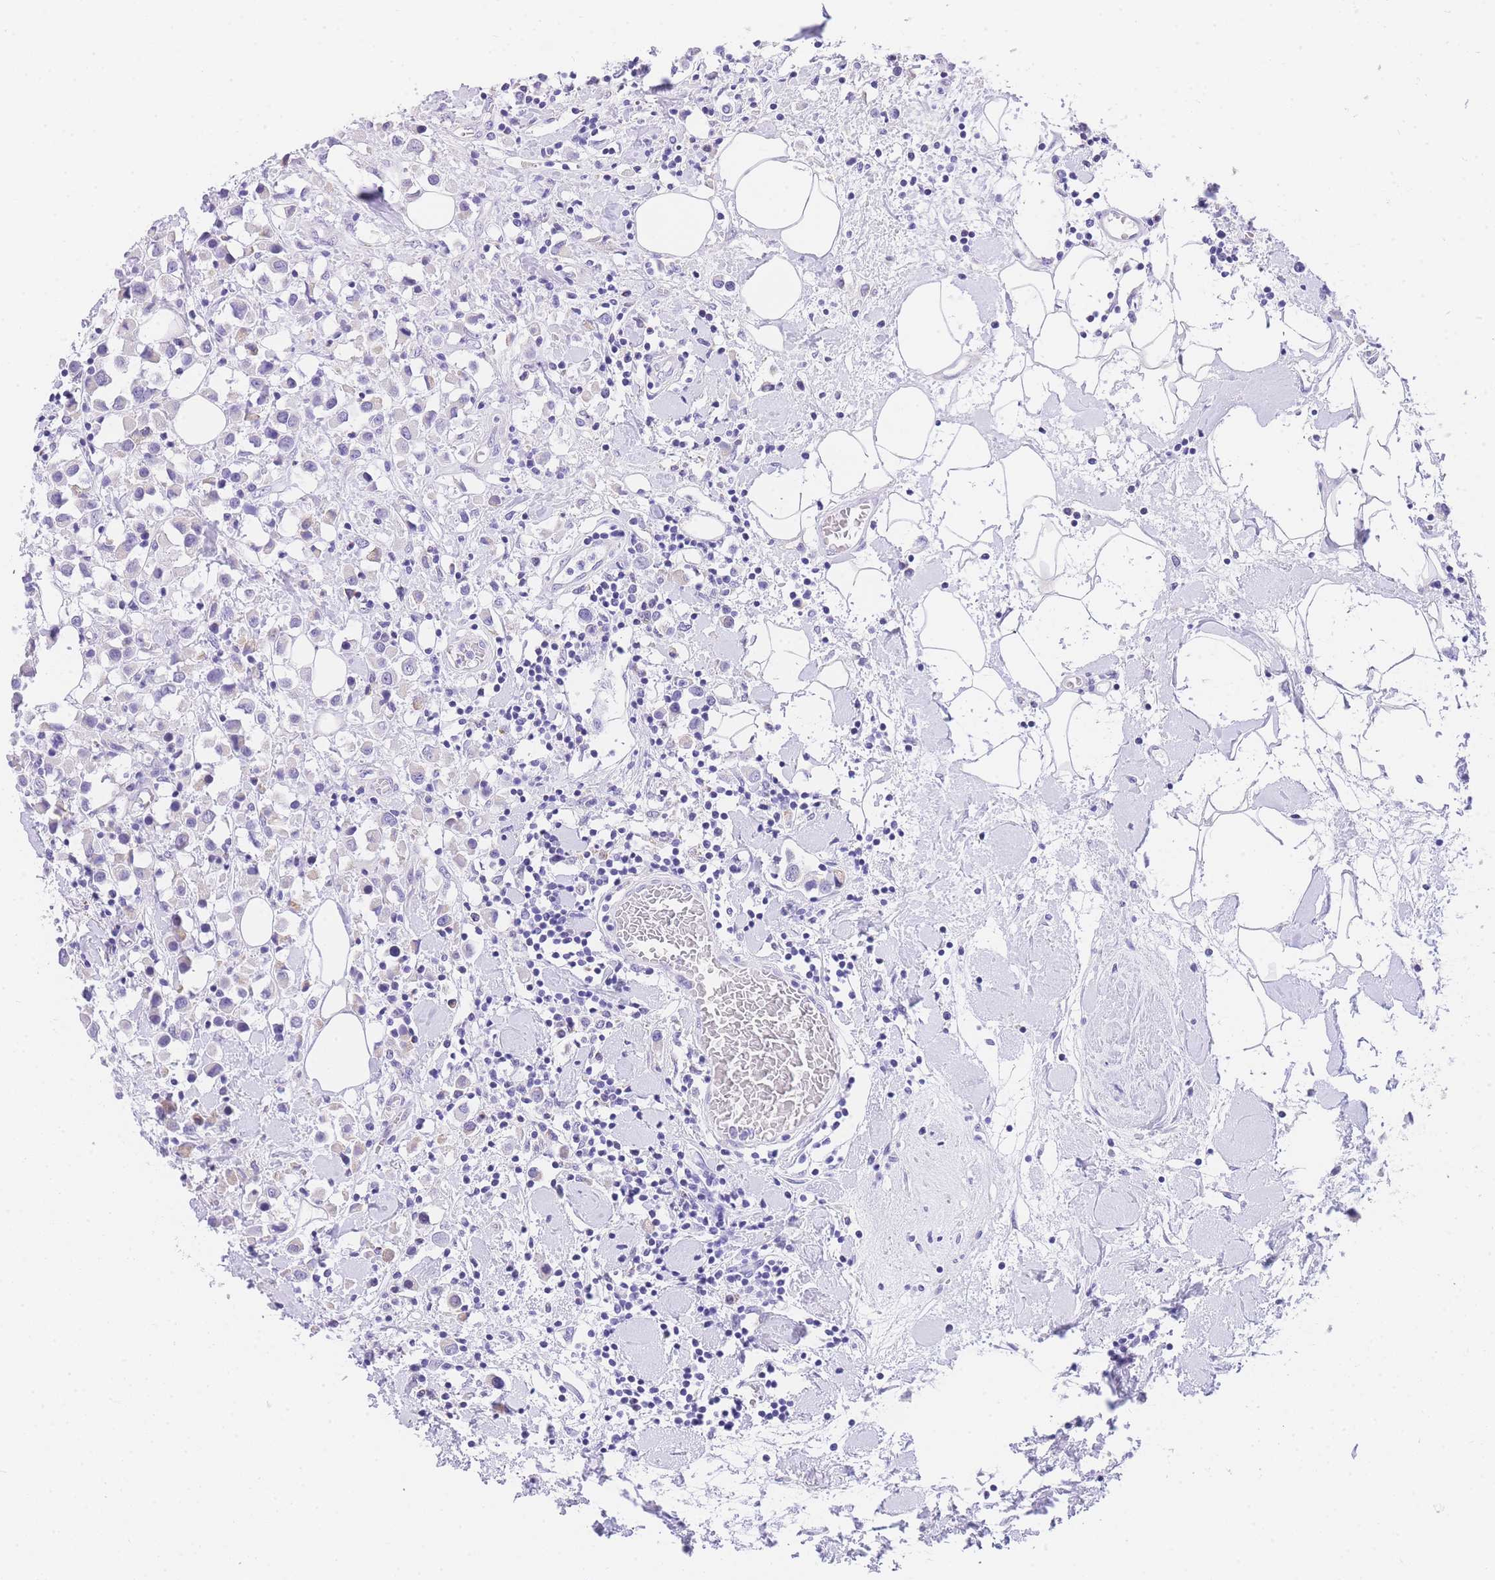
{"staining": {"intensity": "negative", "quantity": "none", "location": "none"}, "tissue": "breast cancer", "cell_type": "Tumor cells", "image_type": "cancer", "snomed": [{"axis": "morphology", "description": "Duct carcinoma"}, {"axis": "topography", "description": "Breast"}], "caption": "Tumor cells show no significant protein expression in breast cancer.", "gene": "NKD2", "patient": {"sex": "female", "age": 61}}